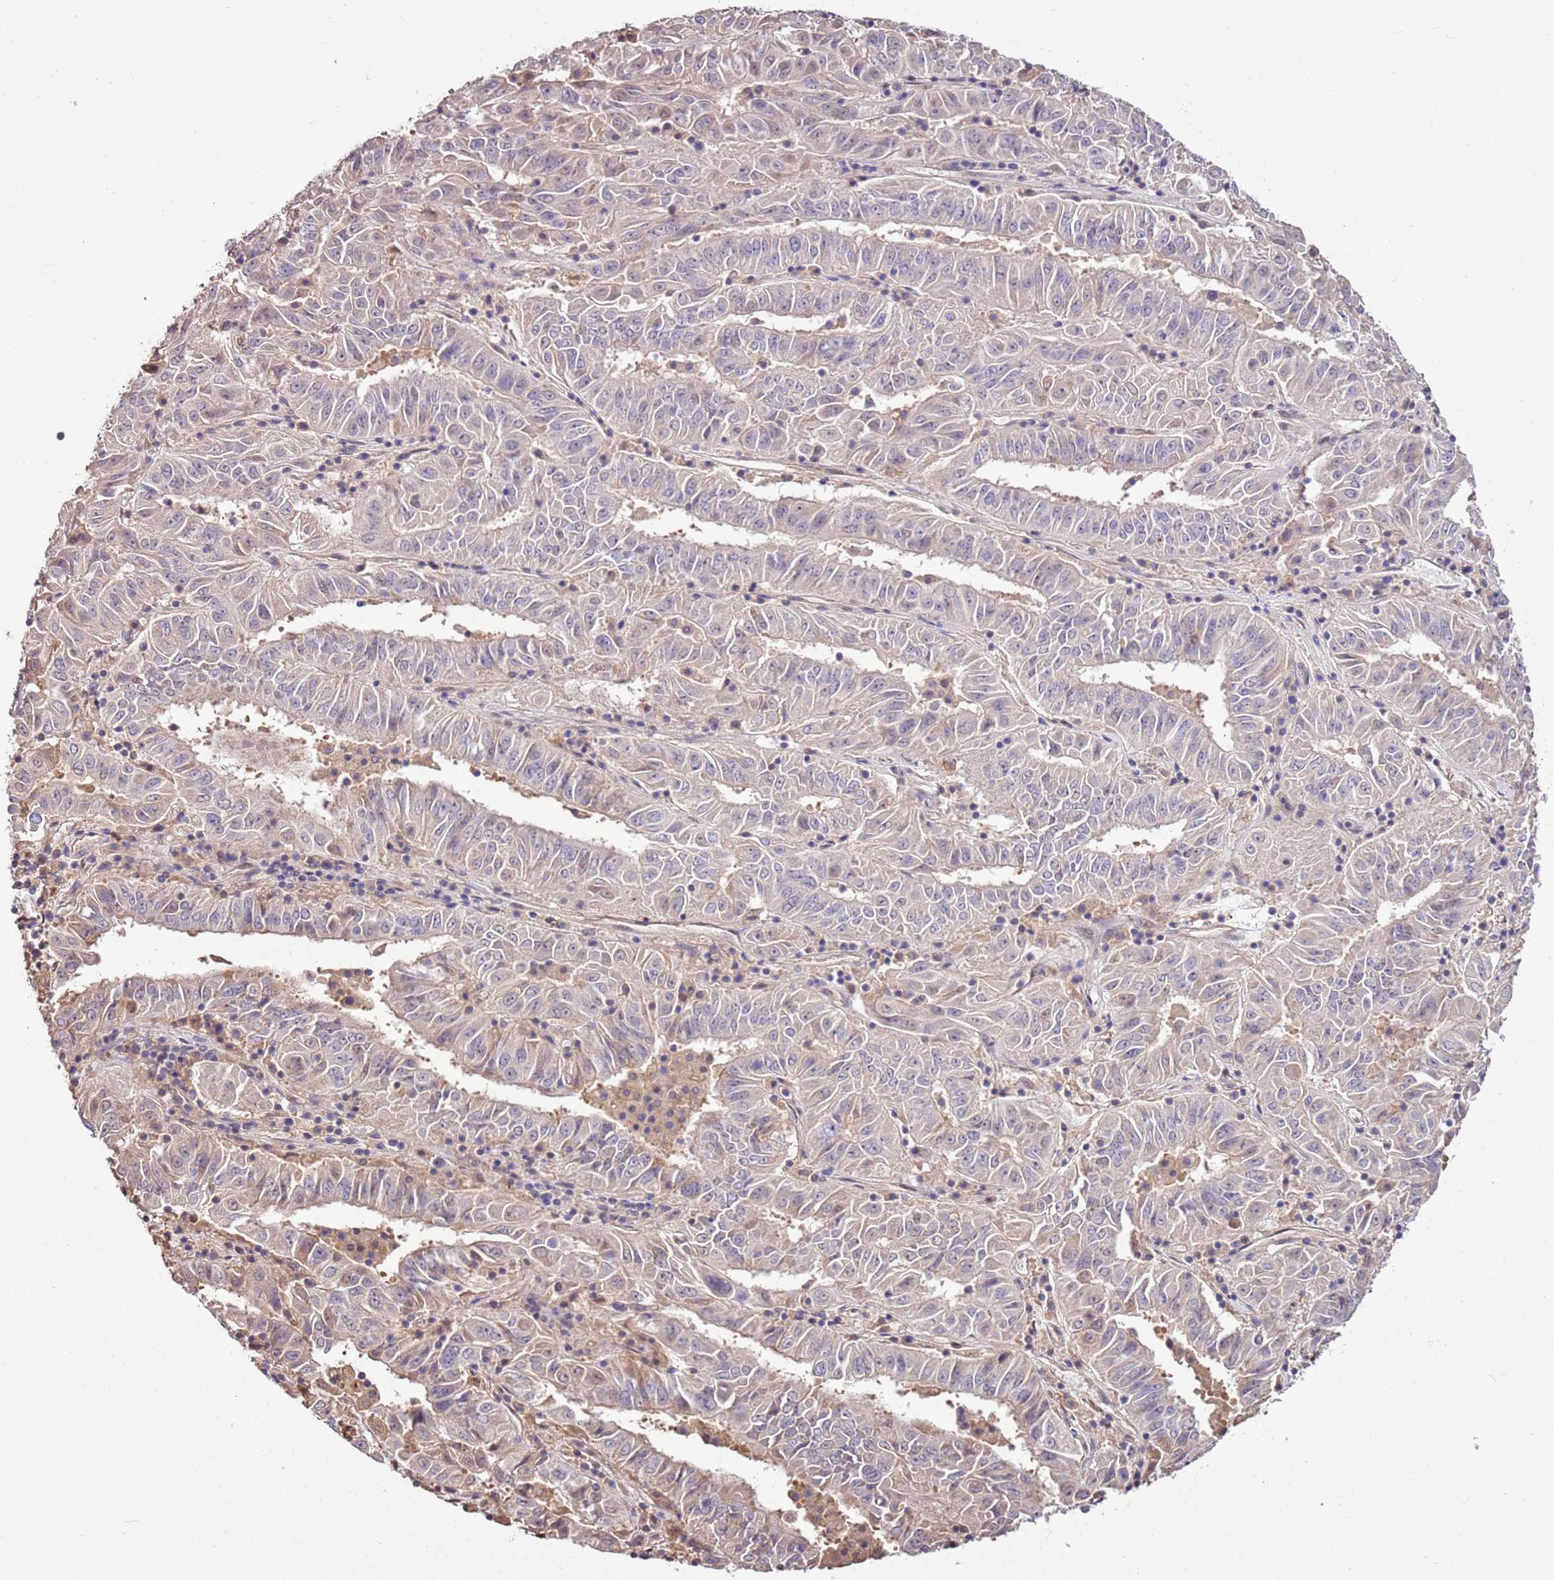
{"staining": {"intensity": "negative", "quantity": "none", "location": "none"}, "tissue": "pancreatic cancer", "cell_type": "Tumor cells", "image_type": "cancer", "snomed": [{"axis": "morphology", "description": "Adenocarcinoma, NOS"}, {"axis": "topography", "description": "Pancreas"}], "caption": "The micrograph demonstrates no significant positivity in tumor cells of pancreatic adenocarcinoma.", "gene": "BBS5", "patient": {"sex": "male", "age": 63}}